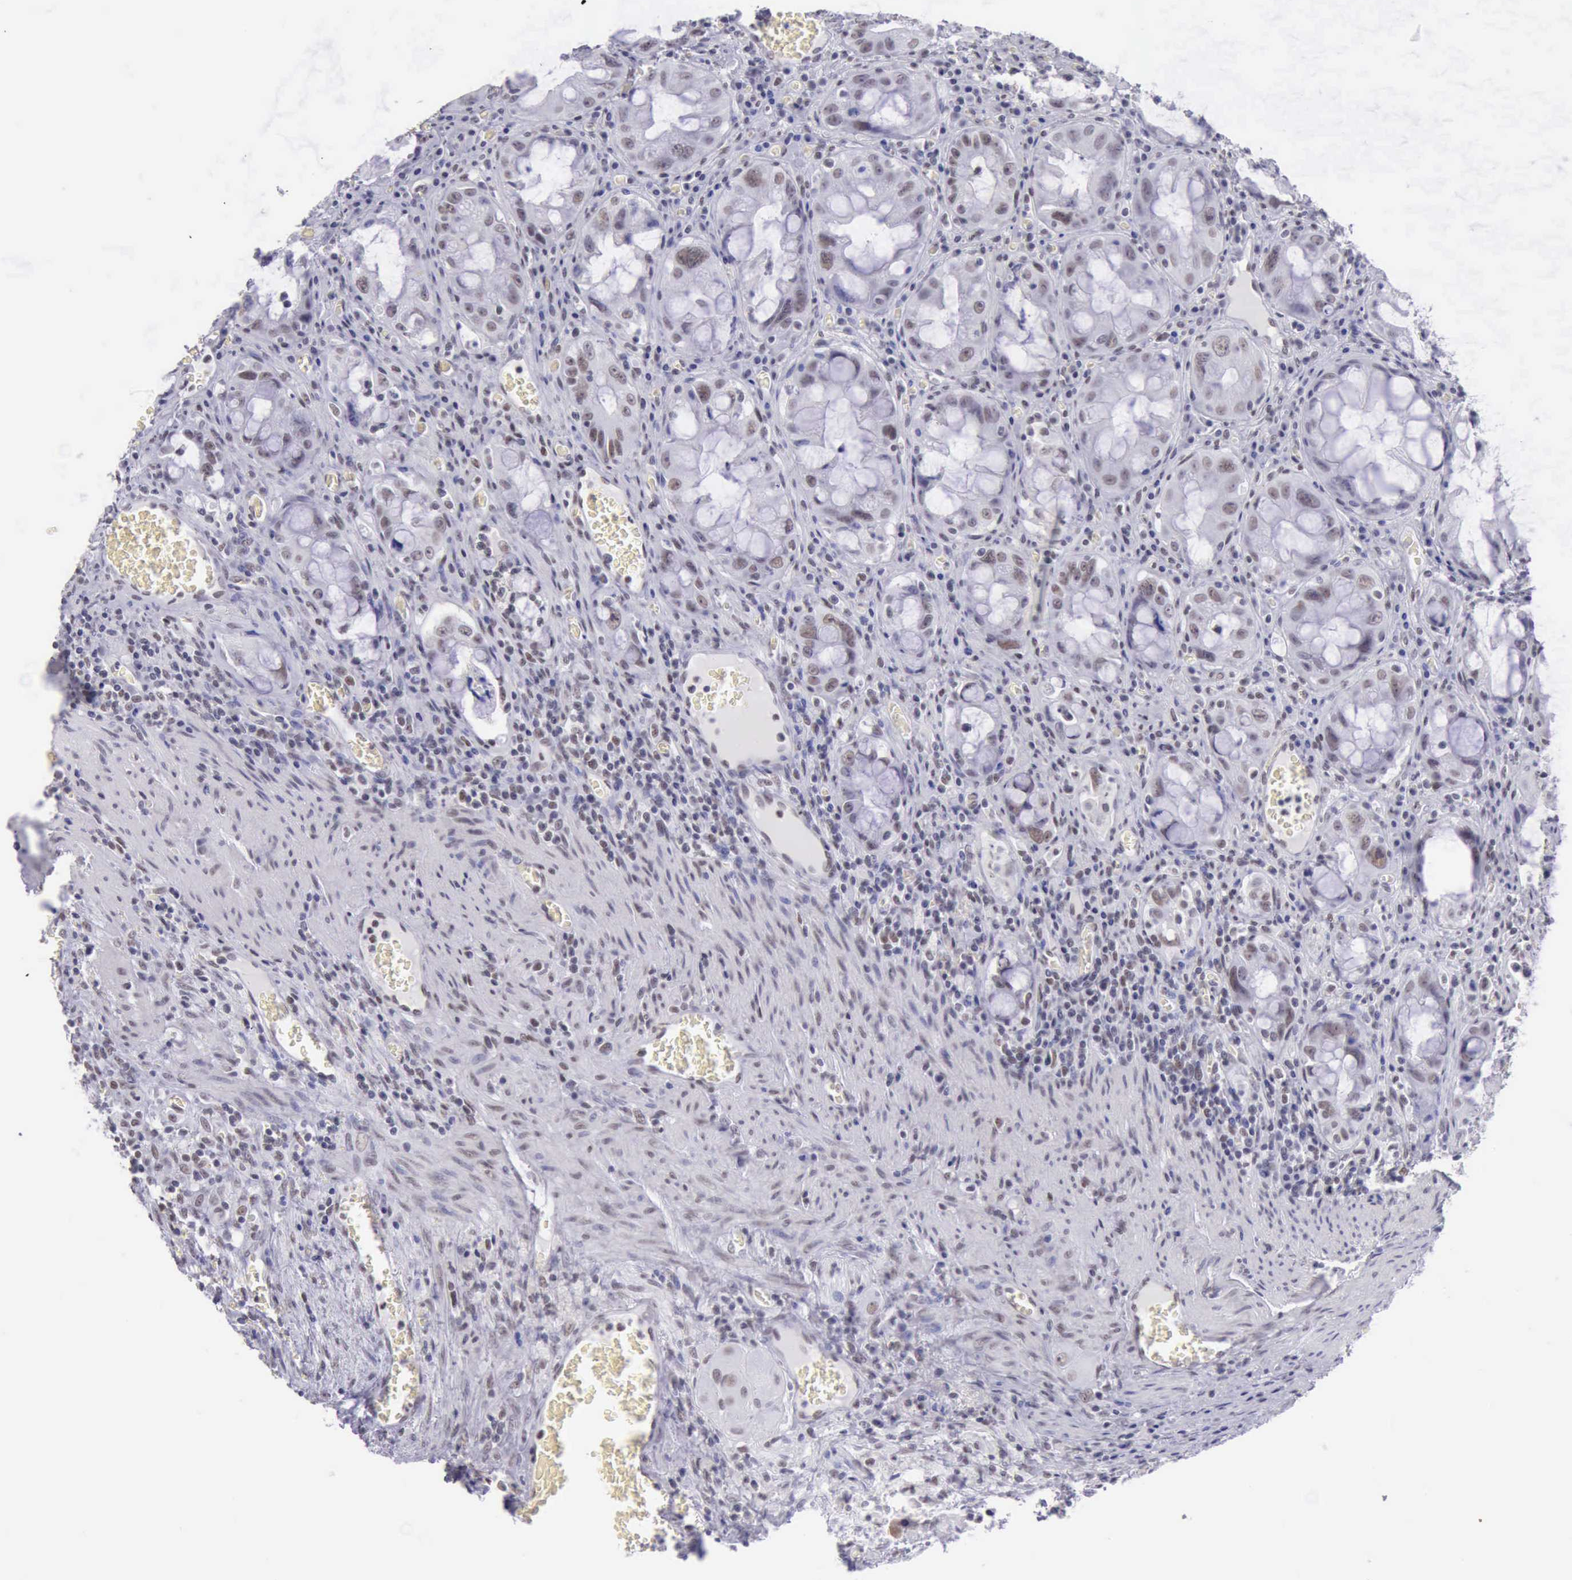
{"staining": {"intensity": "weak", "quantity": "25%-75%", "location": "nuclear"}, "tissue": "colorectal cancer", "cell_type": "Tumor cells", "image_type": "cancer", "snomed": [{"axis": "morphology", "description": "Adenocarcinoma, NOS"}, {"axis": "topography", "description": "Rectum"}], "caption": "This micrograph shows adenocarcinoma (colorectal) stained with immunohistochemistry (IHC) to label a protein in brown. The nuclear of tumor cells show weak positivity for the protein. Nuclei are counter-stained blue.", "gene": "EP300", "patient": {"sex": "male", "age": 70}}